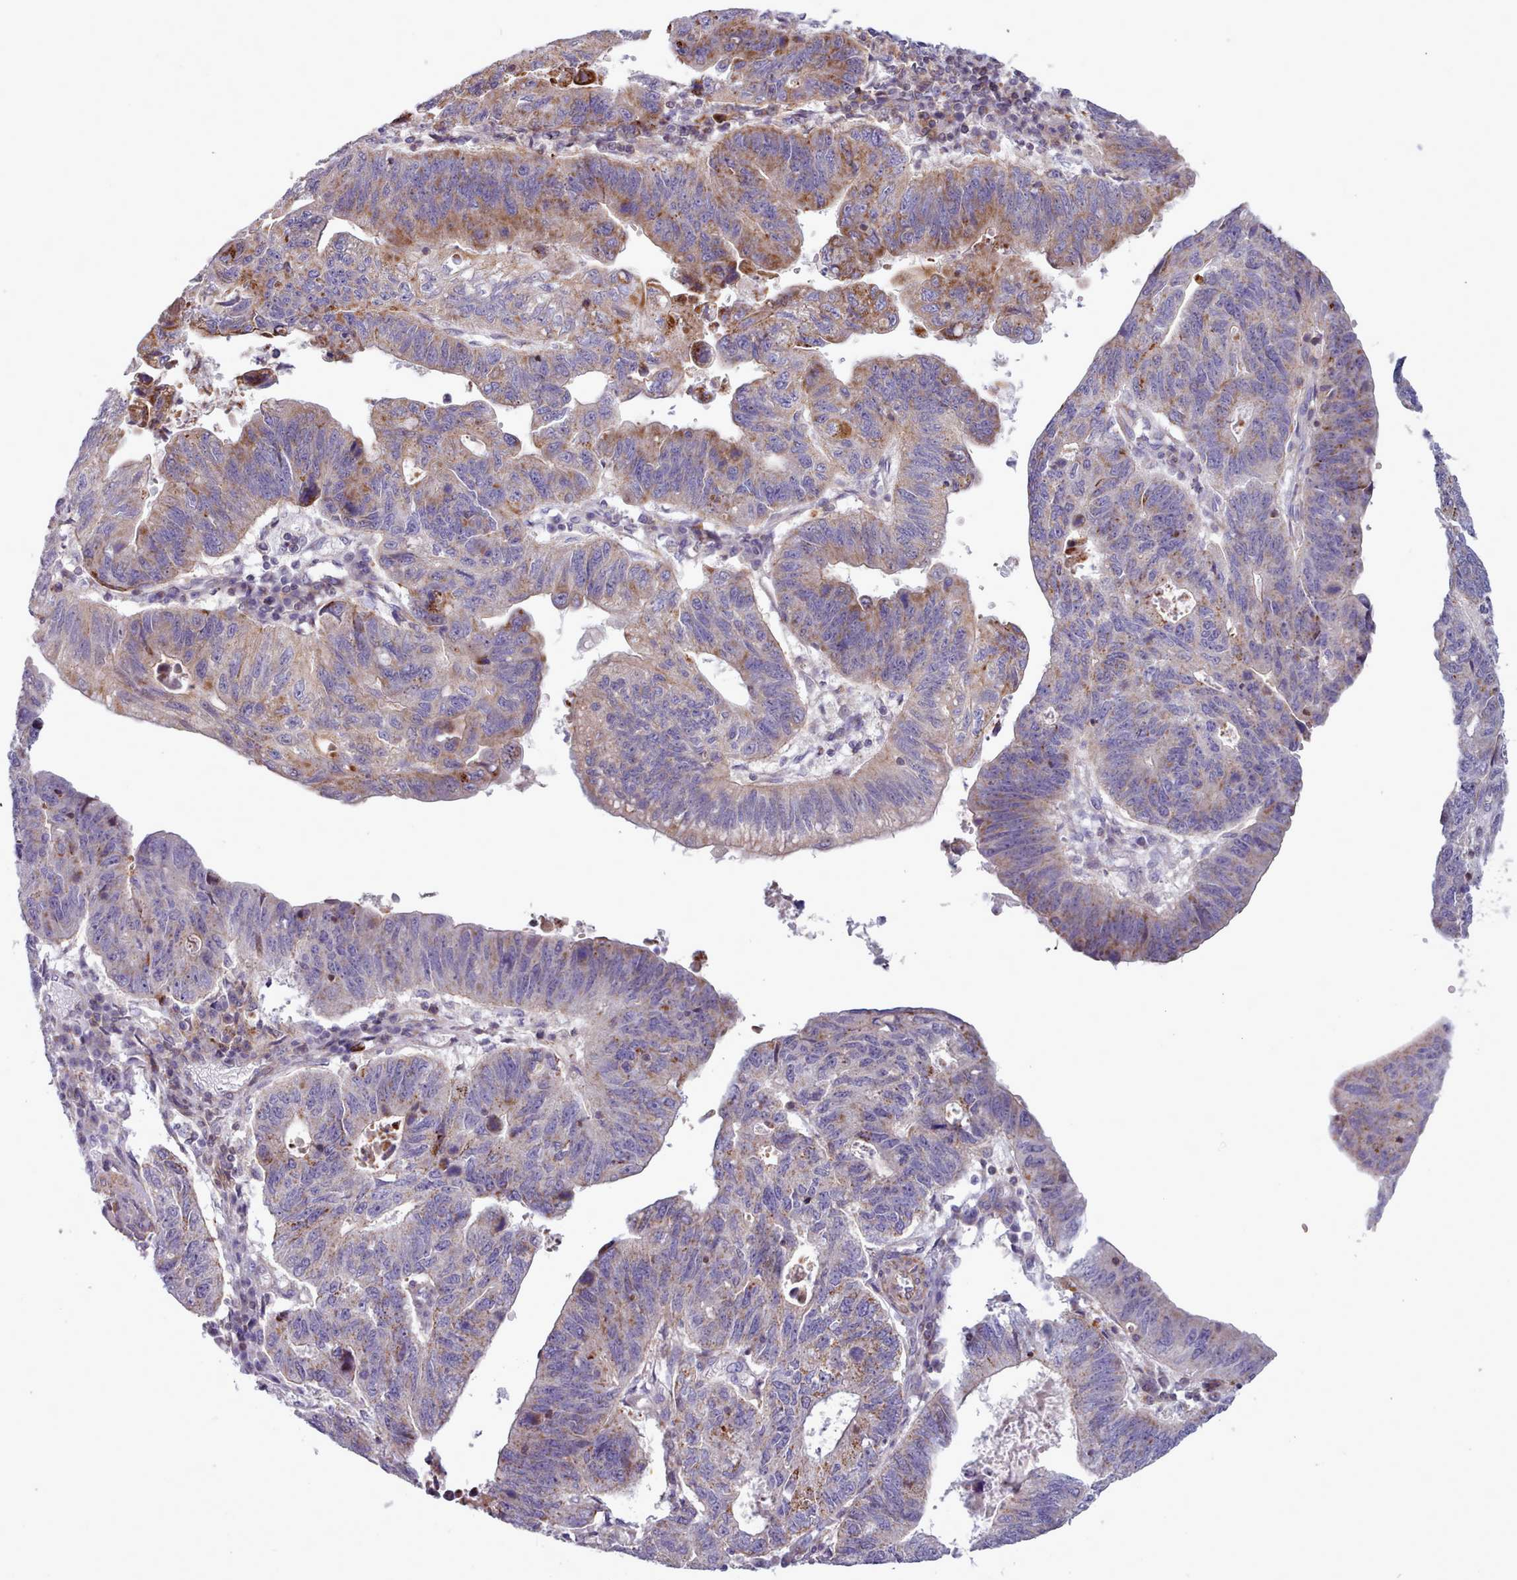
{"staining": {"intensity": "moderate", "quantity": "25%-75%", "location": "cytoplasmic/membranous"}, "tissue": "stomach cancer", "cell_type": "Tumor cells", "image_type": "cancer", "snomed": [{"axis": "morphology", "description": "Adenocarcinoma, NOS"}, {"axis": "topography", "description": "Stomach"}], "caption": "Immunohistochemistry micrograph of human adenocarcinoma (stomach) stained for a protein (brown), which displays medium levels of moderate cytoplasmic/membranous expression in approximately 25%-75% of tumor cells.", "gene": "TENT4B", "patient": {"sex": "male", "age": 59}}